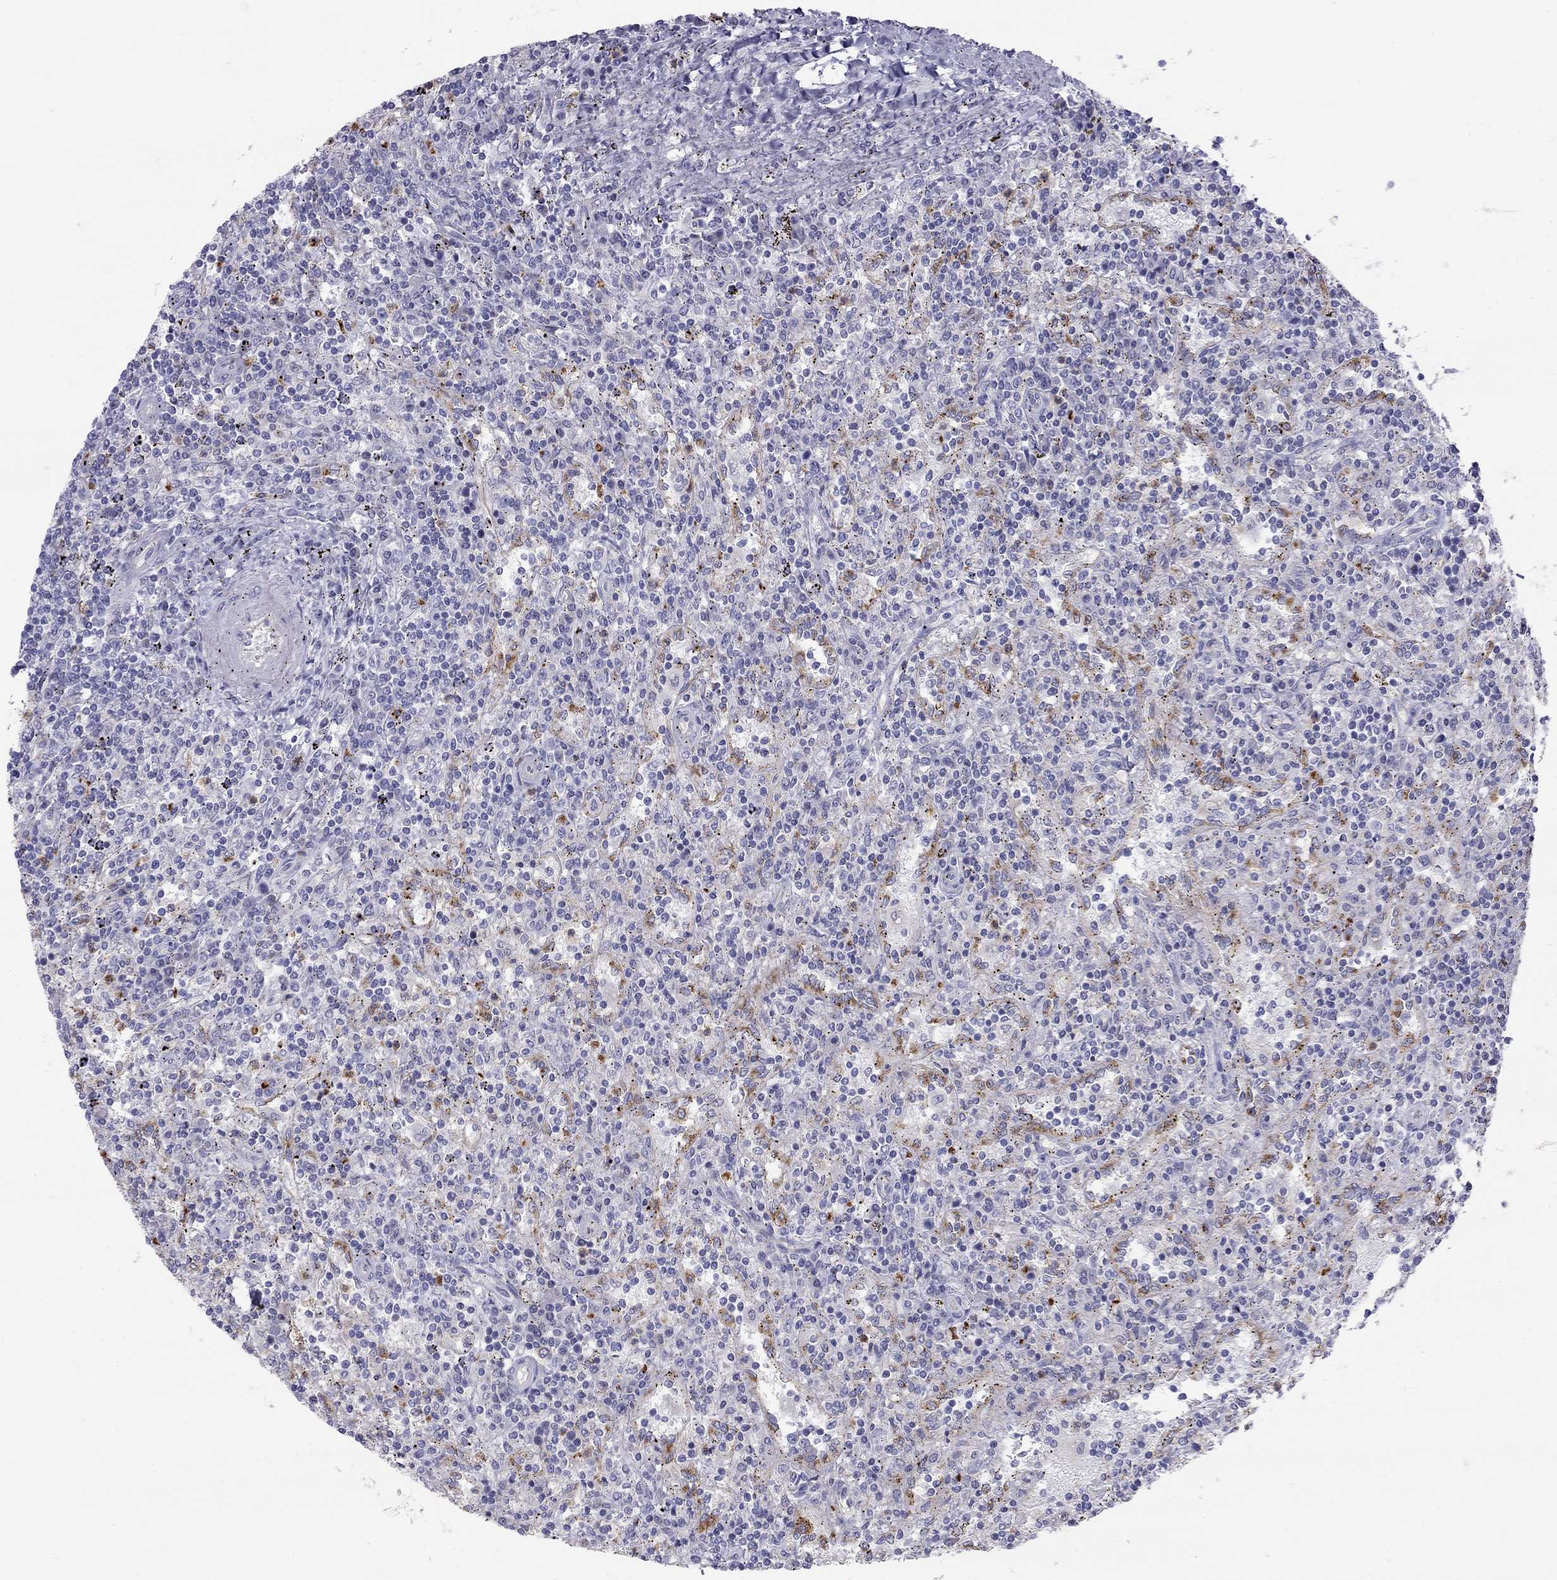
{"staining": {"intensity": "negative", "quantity": "none", "location": "none"}, "tissue": "lymphoma", "cell_type": "Tumor cells", "image_type": "cancer", "snomed": [{"axis": "morphology", "description": "Malignant lymphoma, non-Hodgkin's type, Low grade"}, {"axis": "topography", "description": "Lymph node"}], "caption": "Lymphoma was stained to show a protein in brown. There is no significant expression in tumor cells.", "gene": "TDRD6", "patient": {"sex": "male", "age": 52}}